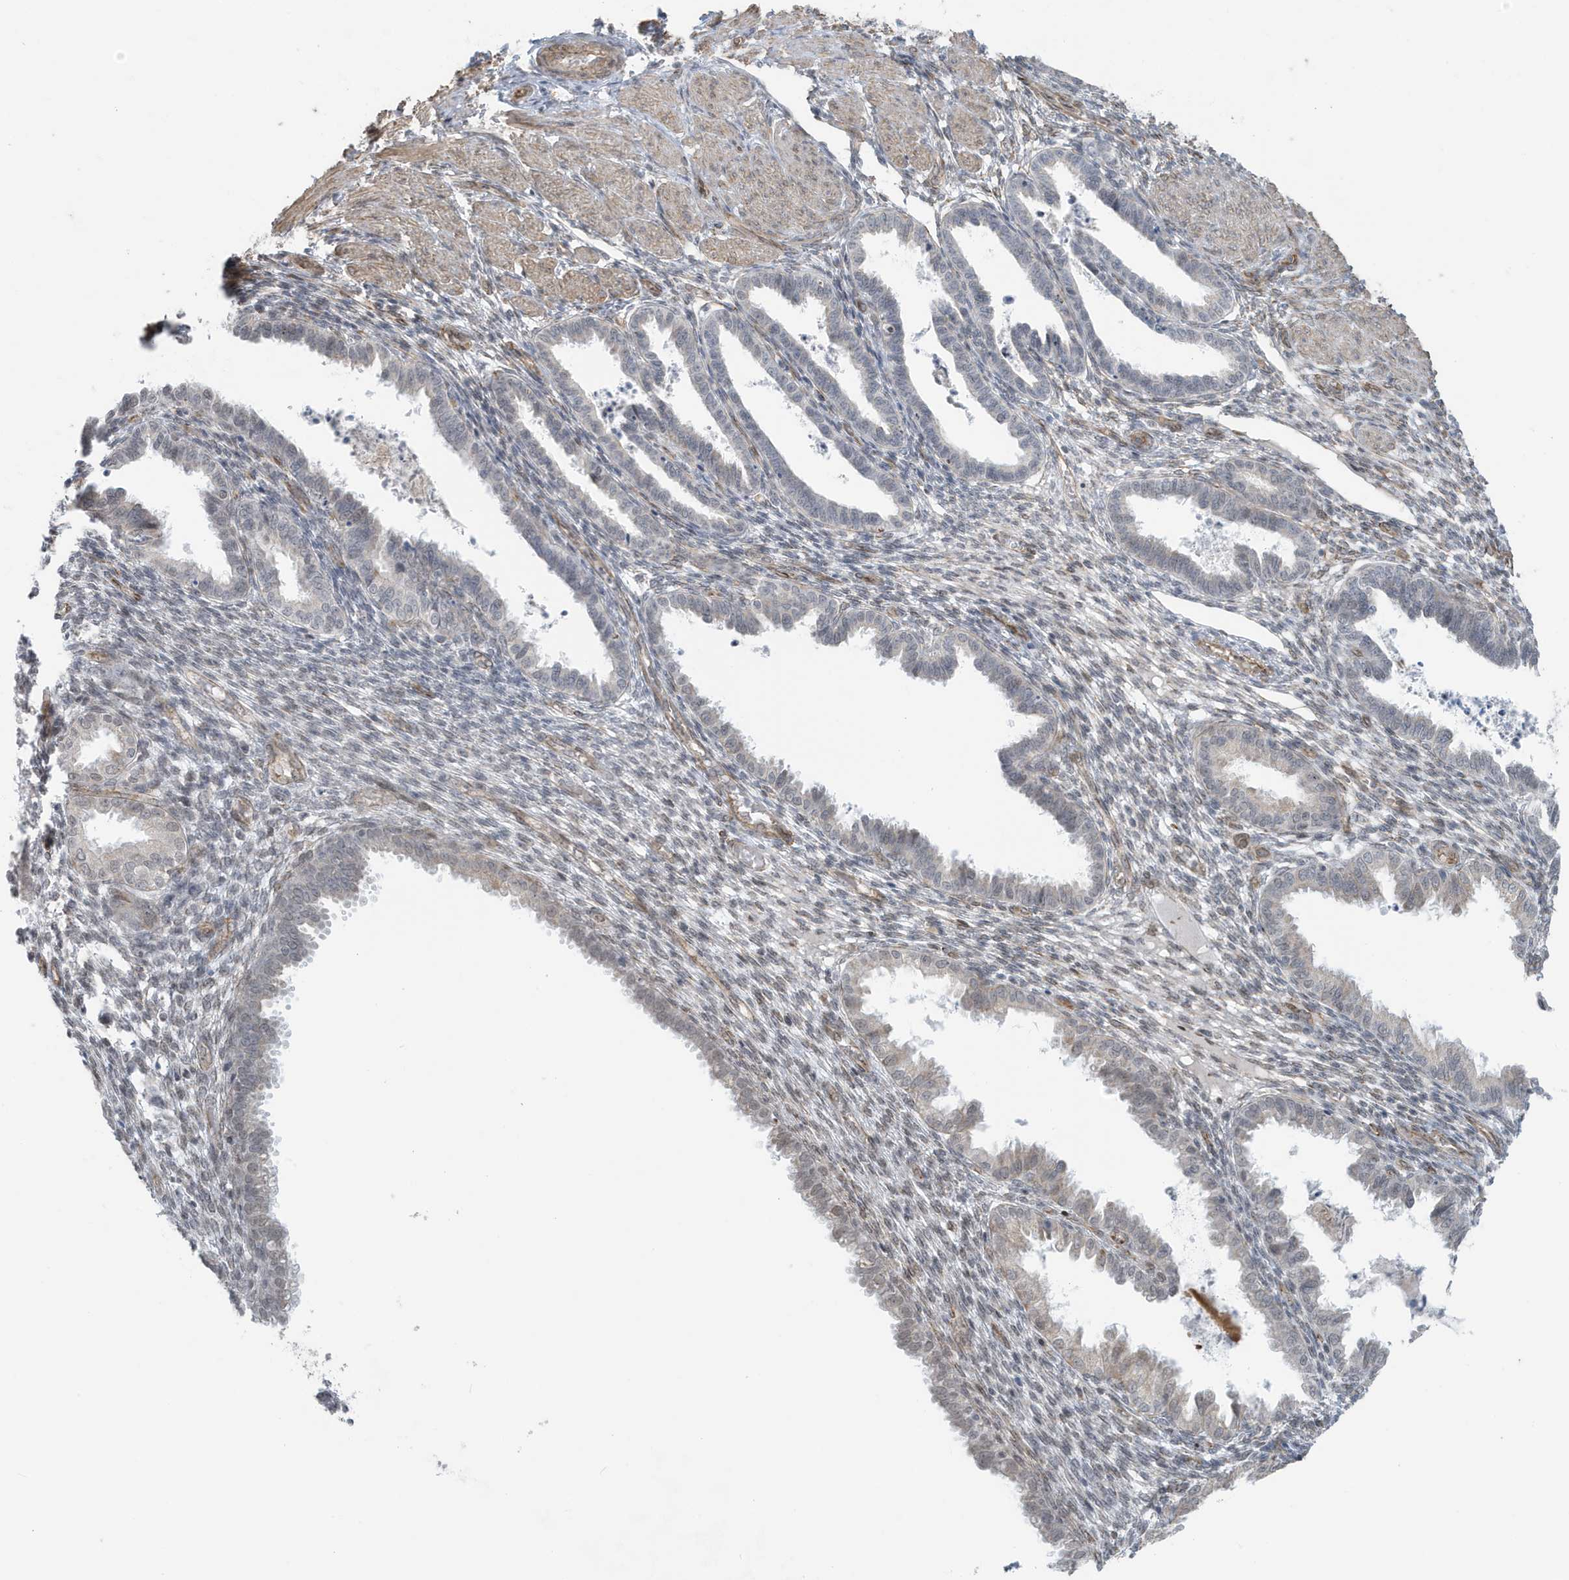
{"staining": {"intensity": "negative", "quantity": "none", "location": "none"}, "tissue": "endometrium", "cell_type": "Cells in endometrial stroma", "image_type": "normal", "snomed": [{"axis": "morphology", "description": "Normal tissue, NOS"}, {"axis": "topography", "description": "Endometrium"}], "caption": "Immunohistochemistry of normal endometrium exhibits no expression in cells in endometrial stroma. (Immunohistochemistry (ihc), brightfield microscopy, high magnification).", "gene": "CHCHD4", "patient": {"sex": "female", "age": 33}}